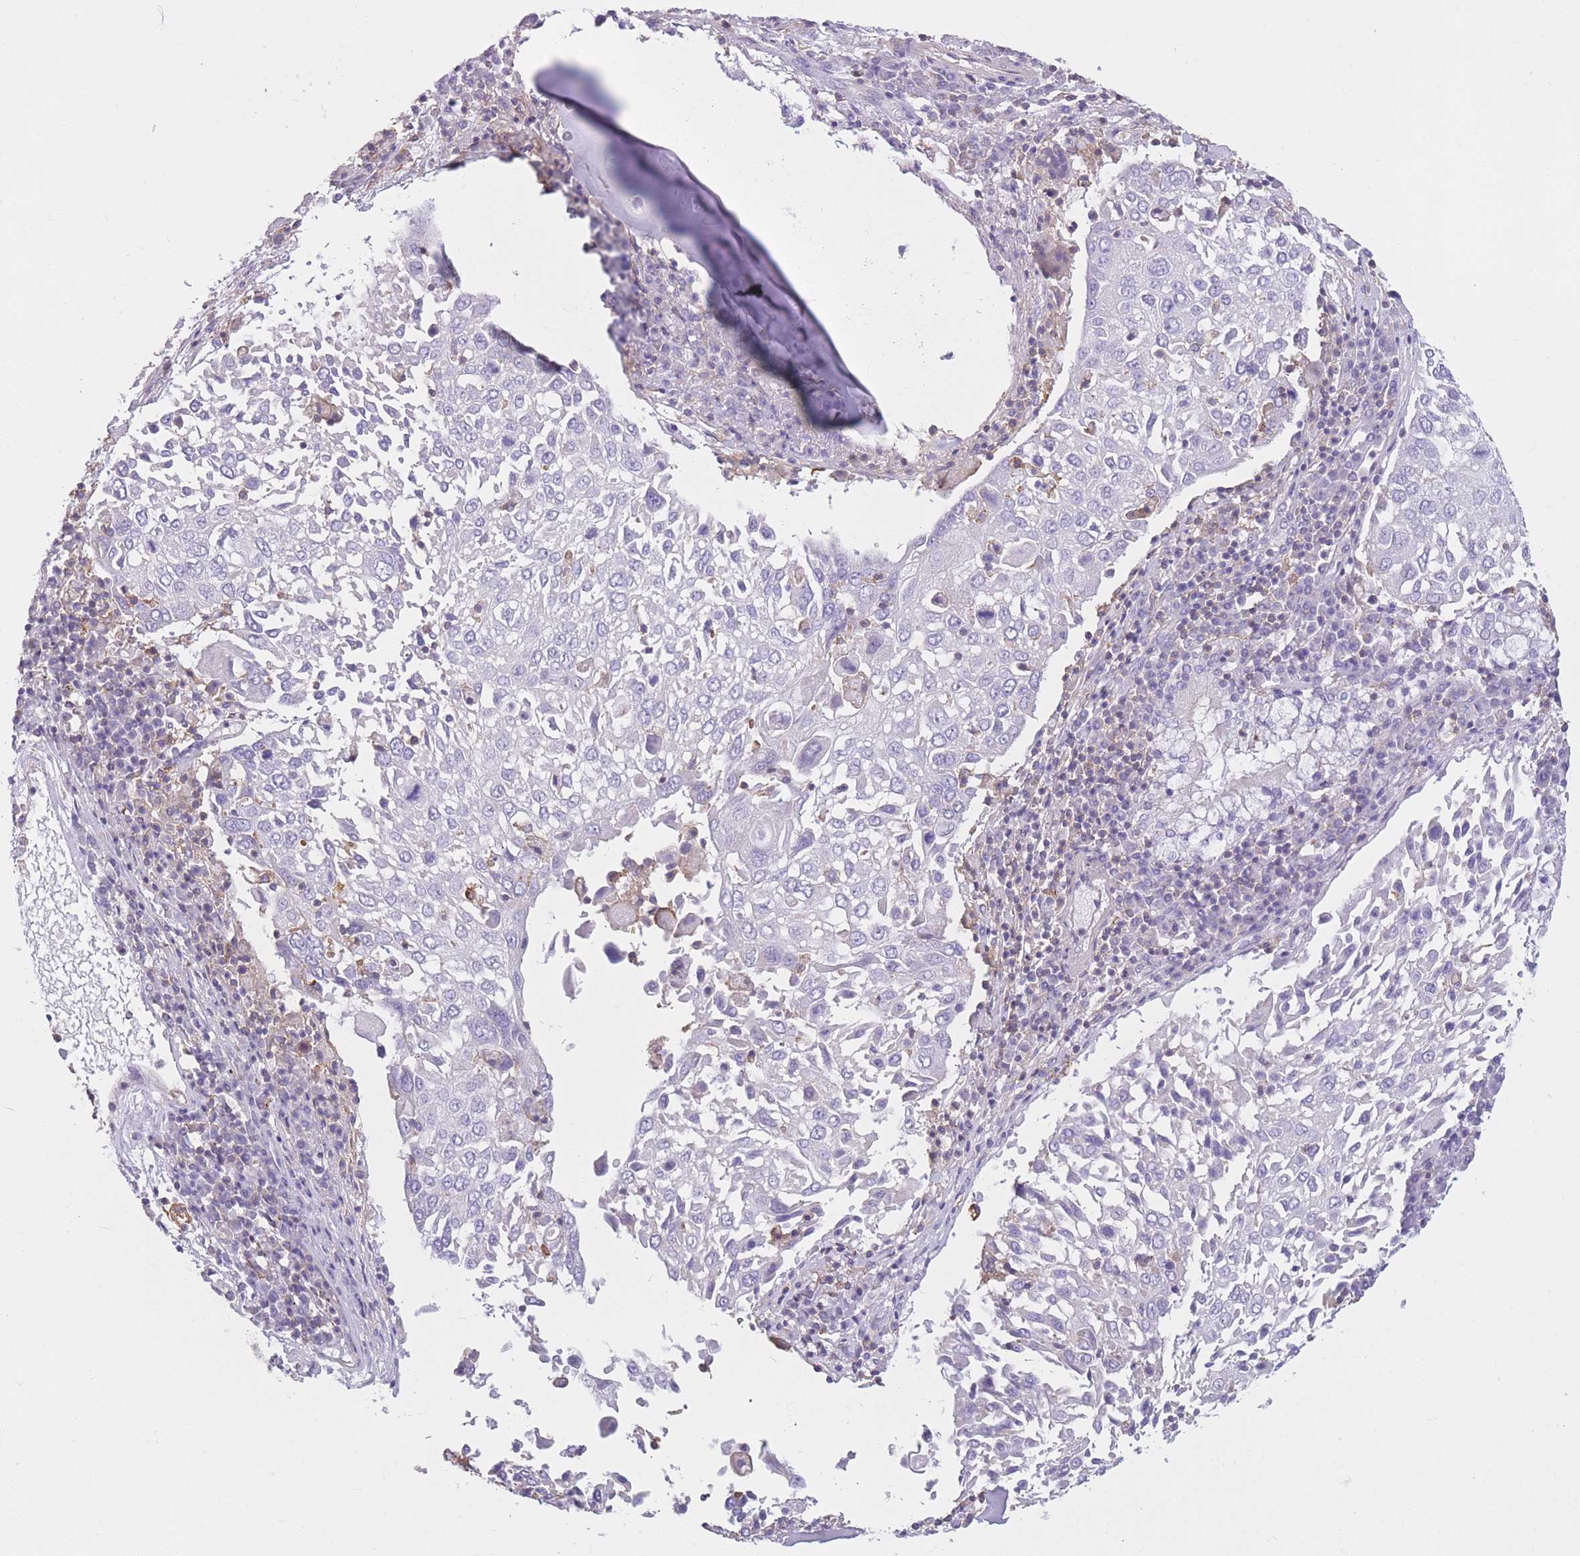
{"staining": {"intensity": "negative", "quantity": "none", "location": "none"}, "tissue": "lung cancer", "cell_type": "Tumor cells", "image_type": "cancer", "snomed": [{"axis": "morphology", "description": "Squamous cell carcinoma, NOS"}, {"axis": "topography", "description": "Lung"}], "caption": "There is no significant expression in tumor cells of squamous cell carcinoma (lung).", "gene": "PDHA1", "patient": {"sex": "male", "age": 65}}